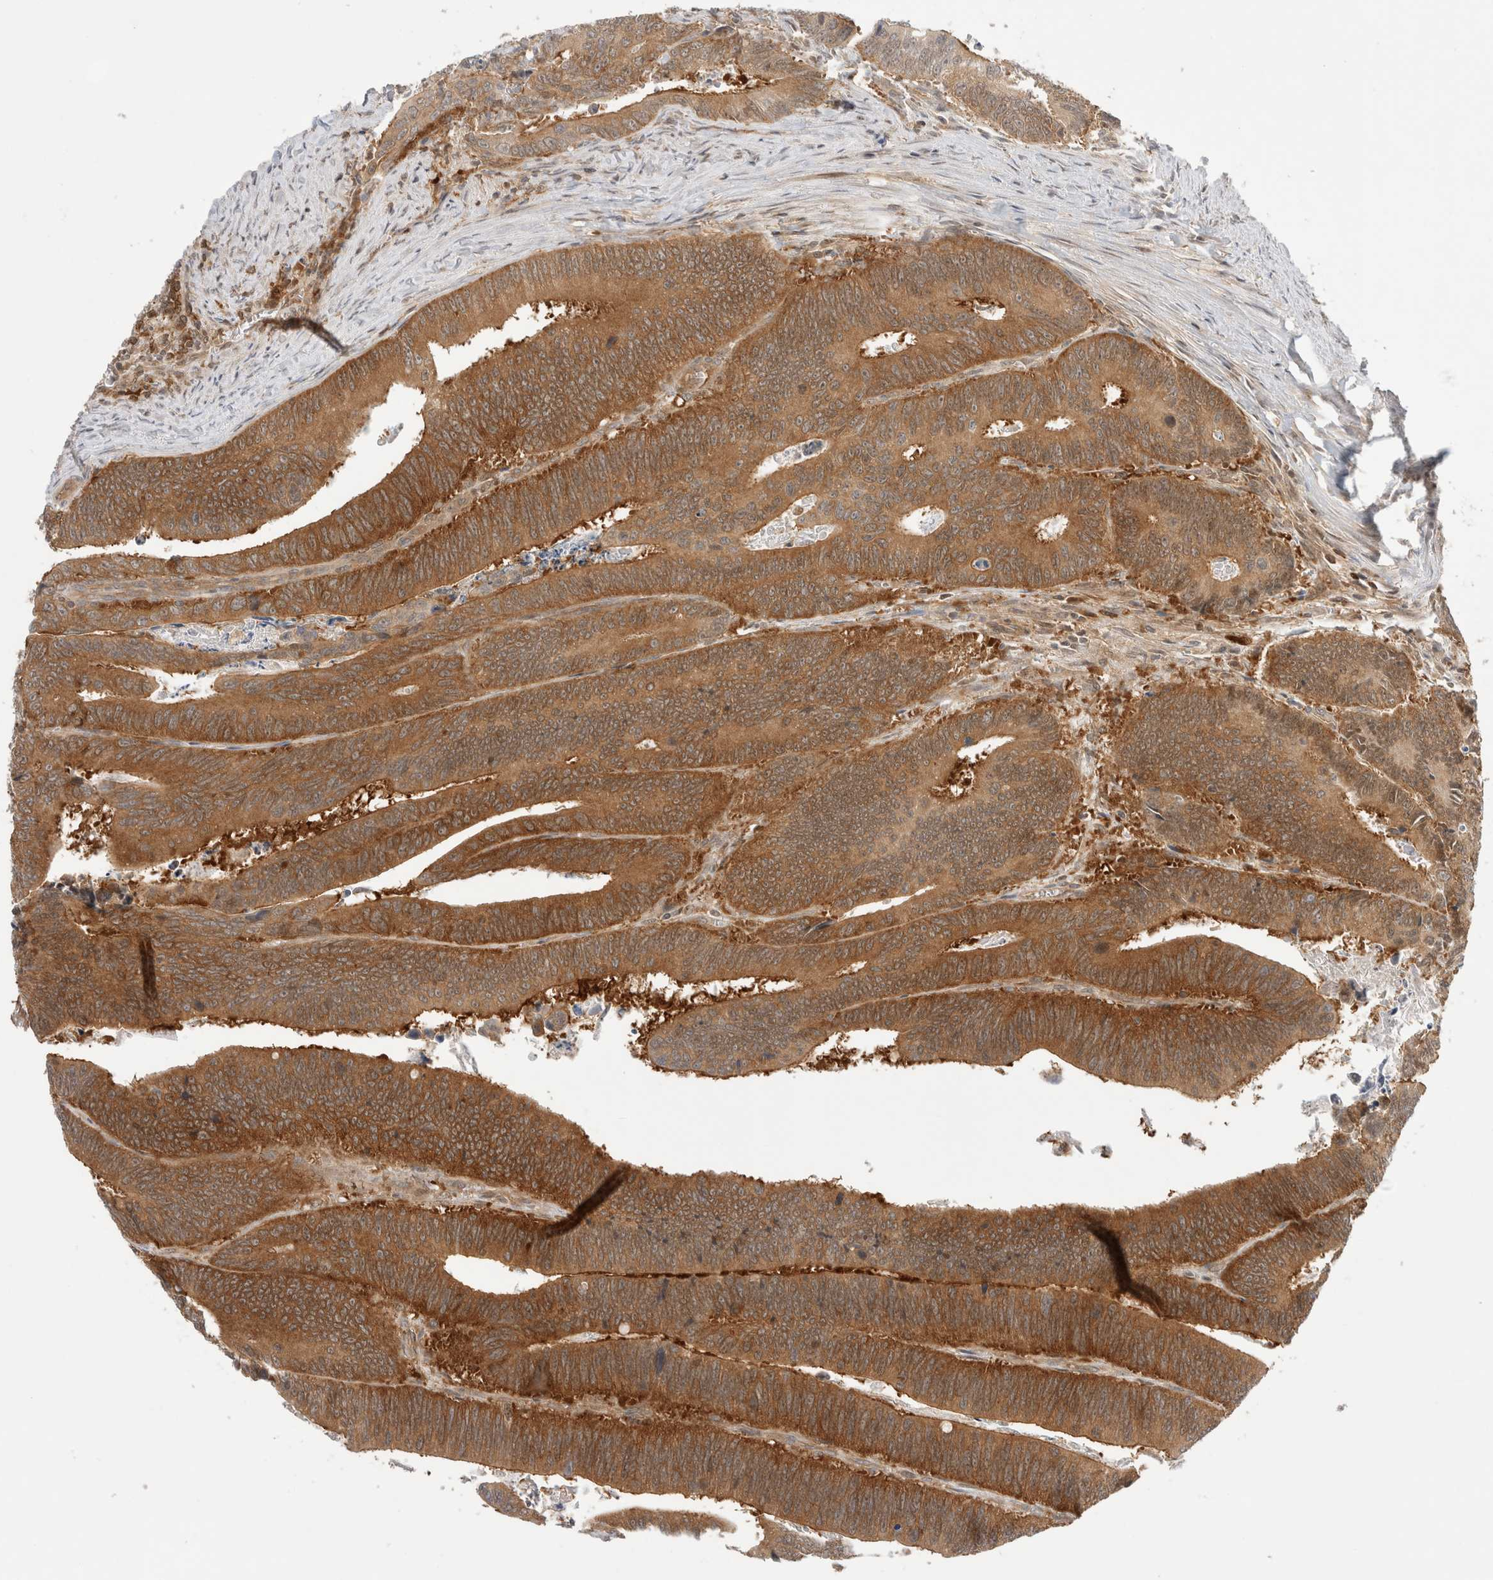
{"staining": {"intensity": "strong", "quantity": ">75%", "location": "cytoplasmic/membranous"}, "tissue": "colorectal cancer", "cell_type": "Tumor cells", "image_type": "cancer", "snomed": [{"axis": "morphology", "description": "Inflammation, NOS"}, {"axis": "morphology", "description": "Adenocarcinoma, NOS"}, {"axis": "topography", "description": "Colon"}], "caption": "Brown immunohistochemical staining in human colorectal cancer (adenocarcinoma) demonstrates strong cytoplasmic/membranous expression in approximately >75% of tumor cells. The staining is performed using DAB brown chromogen to label protein expression. The nuclei are counter-stained blue using hematoxylin.", "gene": "NFKB1", "patient": {"sex": "male", "age": 72}}